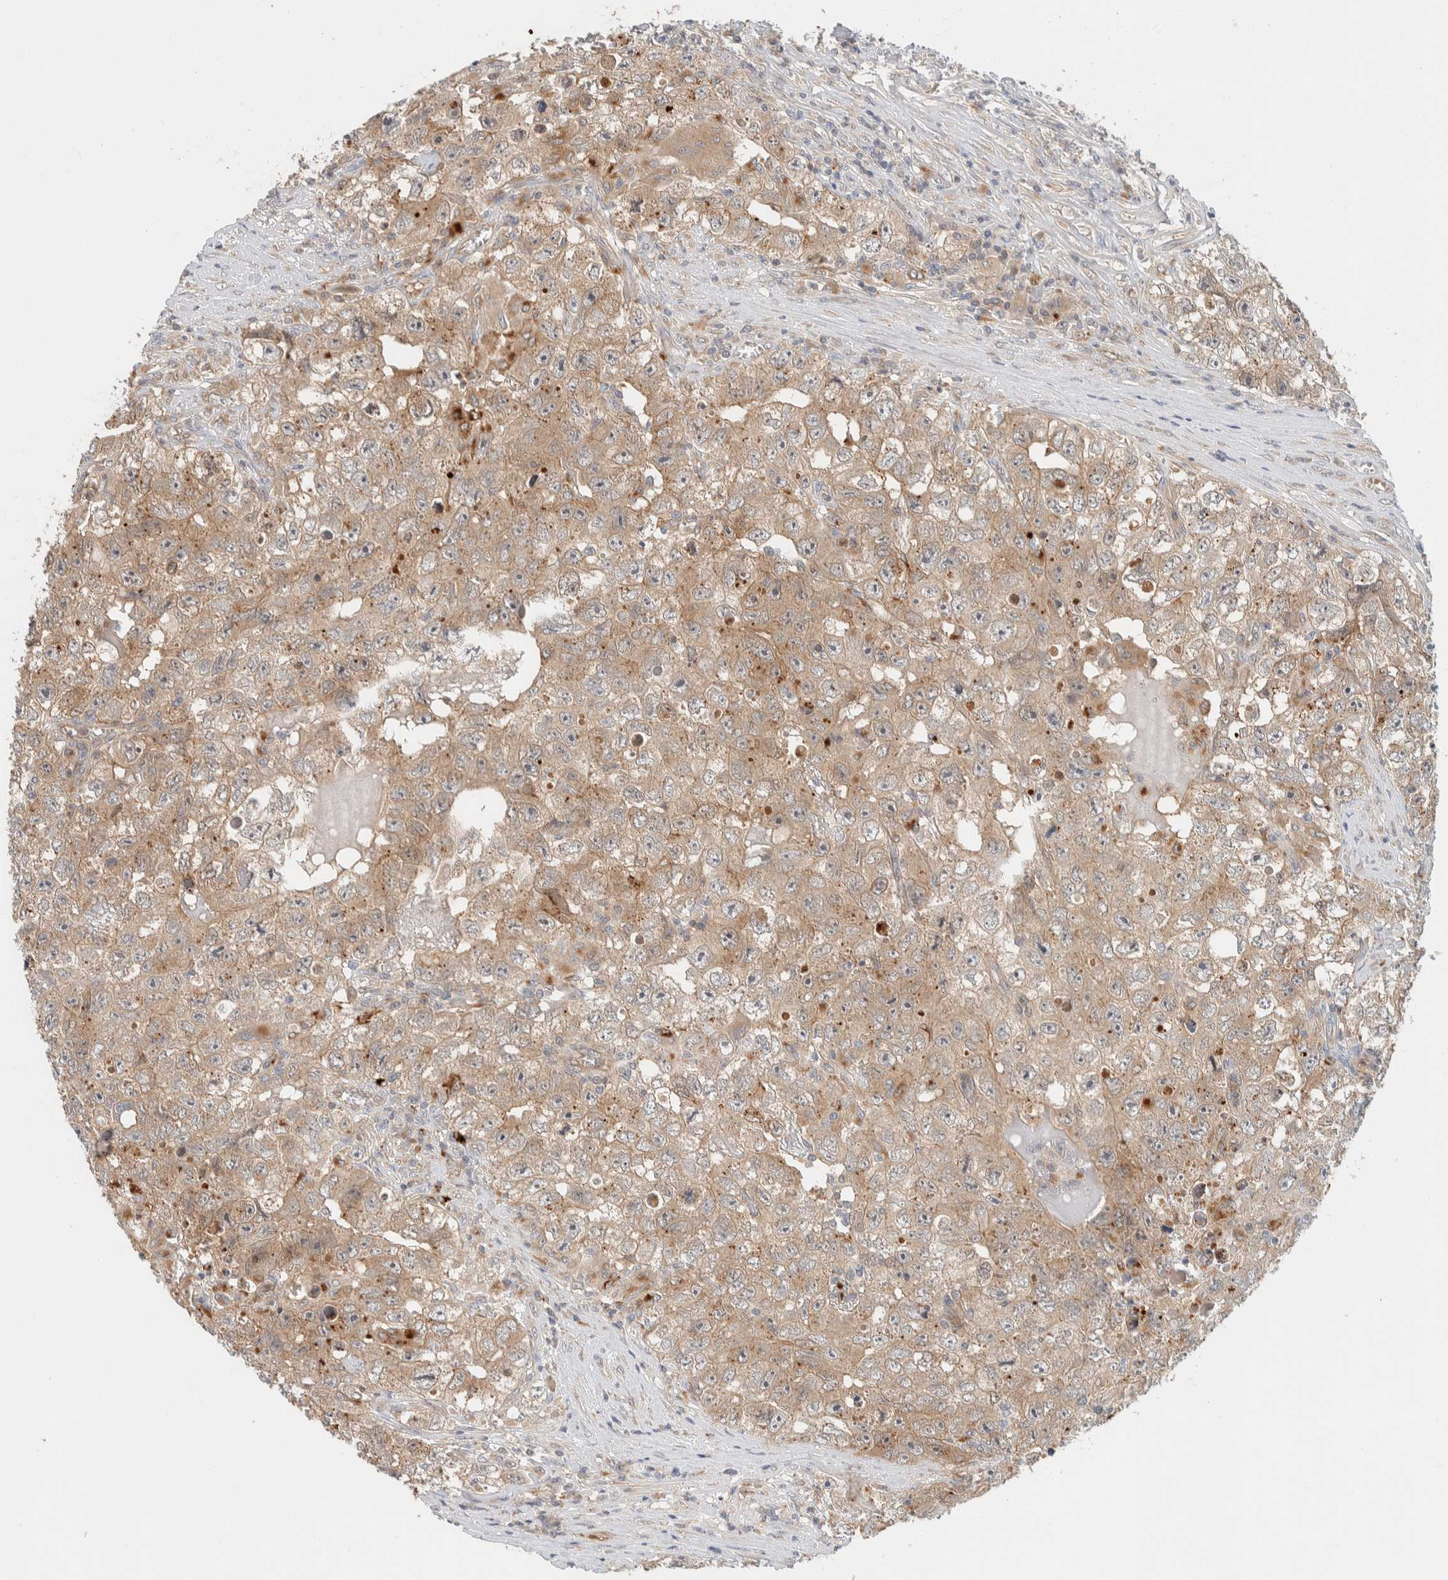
{"staining": {"intensity": "moderate", "quantity": ">75%", "location": "cytoplasmic/membranous"}, "tissue": "testis cancer", "cell_type": "Tumor cells", "image_type": "cancer", "snomed": [{"axis": "morphology", "description": "Seminoma, NOS"}, {"axis": "morphology", "description": "Carcinoma, Embryonal, NOS"}, {"axis": "topography", "description": "Testis"}], "caption": "The photomicrograph demonstrates immunohistochemical staining of testis embryonal carcinoma. There is moderate cytoplasmic/membranous staining is appreciated in about >75% of tumor cells.", "gene": "GCLM", "patient": {"sex": "male", "age": 43}}